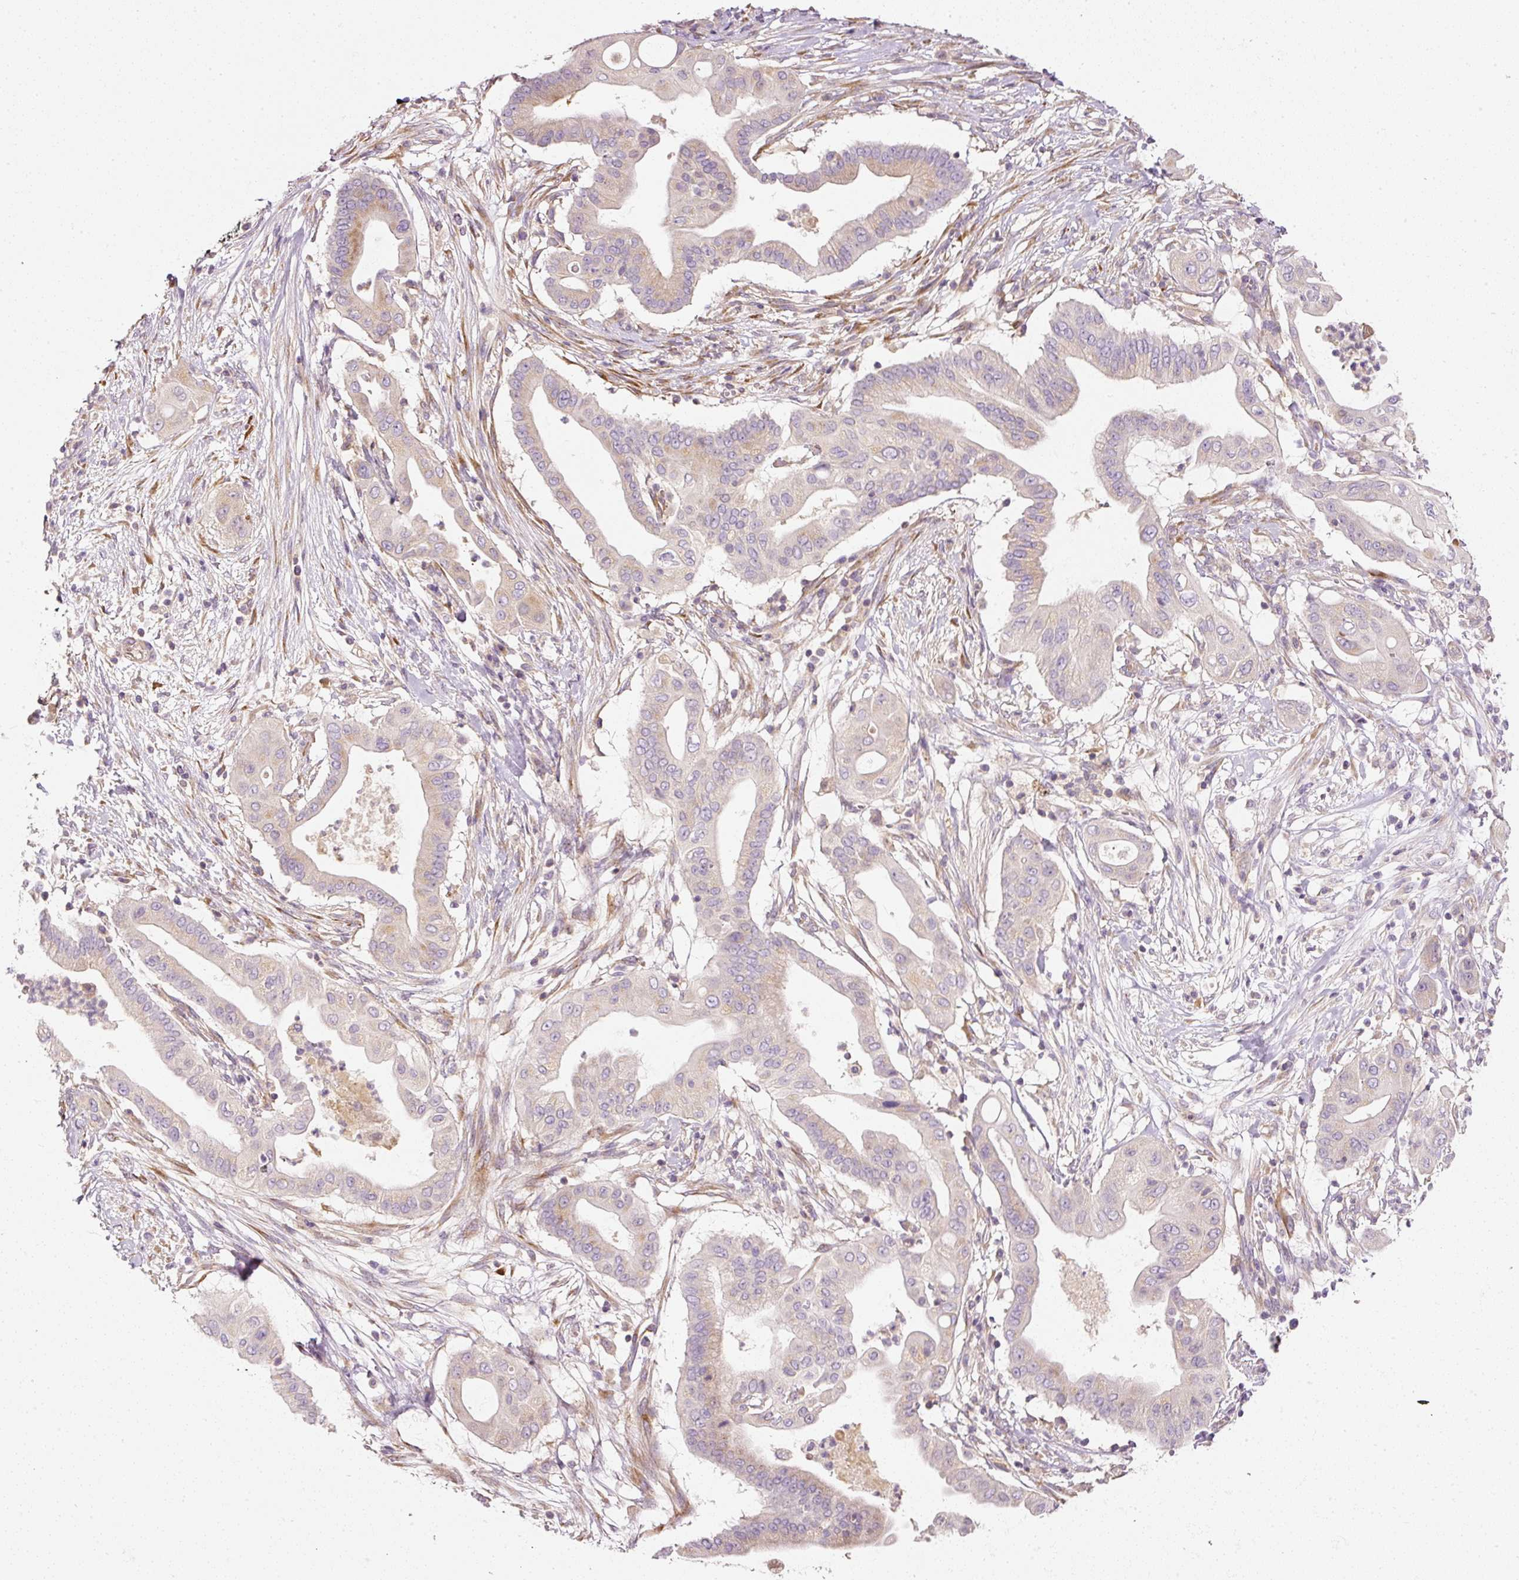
{"staining": {"intensity": "weak", "quantity": "25%-75%", "location": "cytoplasmic/membranous"}, "tissue": "pancreatic cancer", "cell_type": "Tumor cells", "image_type": "cancer", "snomed": [{"axis": "morphology", "description": "Adenocarcinoma, NOS"}, {"axis": "topography", "description": "Pancreas"}], "caption": "Protein analysis of pancreatic adenocarcinoma tissue shows weak cytoplasmic/membranous staining in about 25%-75% of tumor cells.", "gene": "RNF167", "patient": {"sex": "male", "age": 68}}